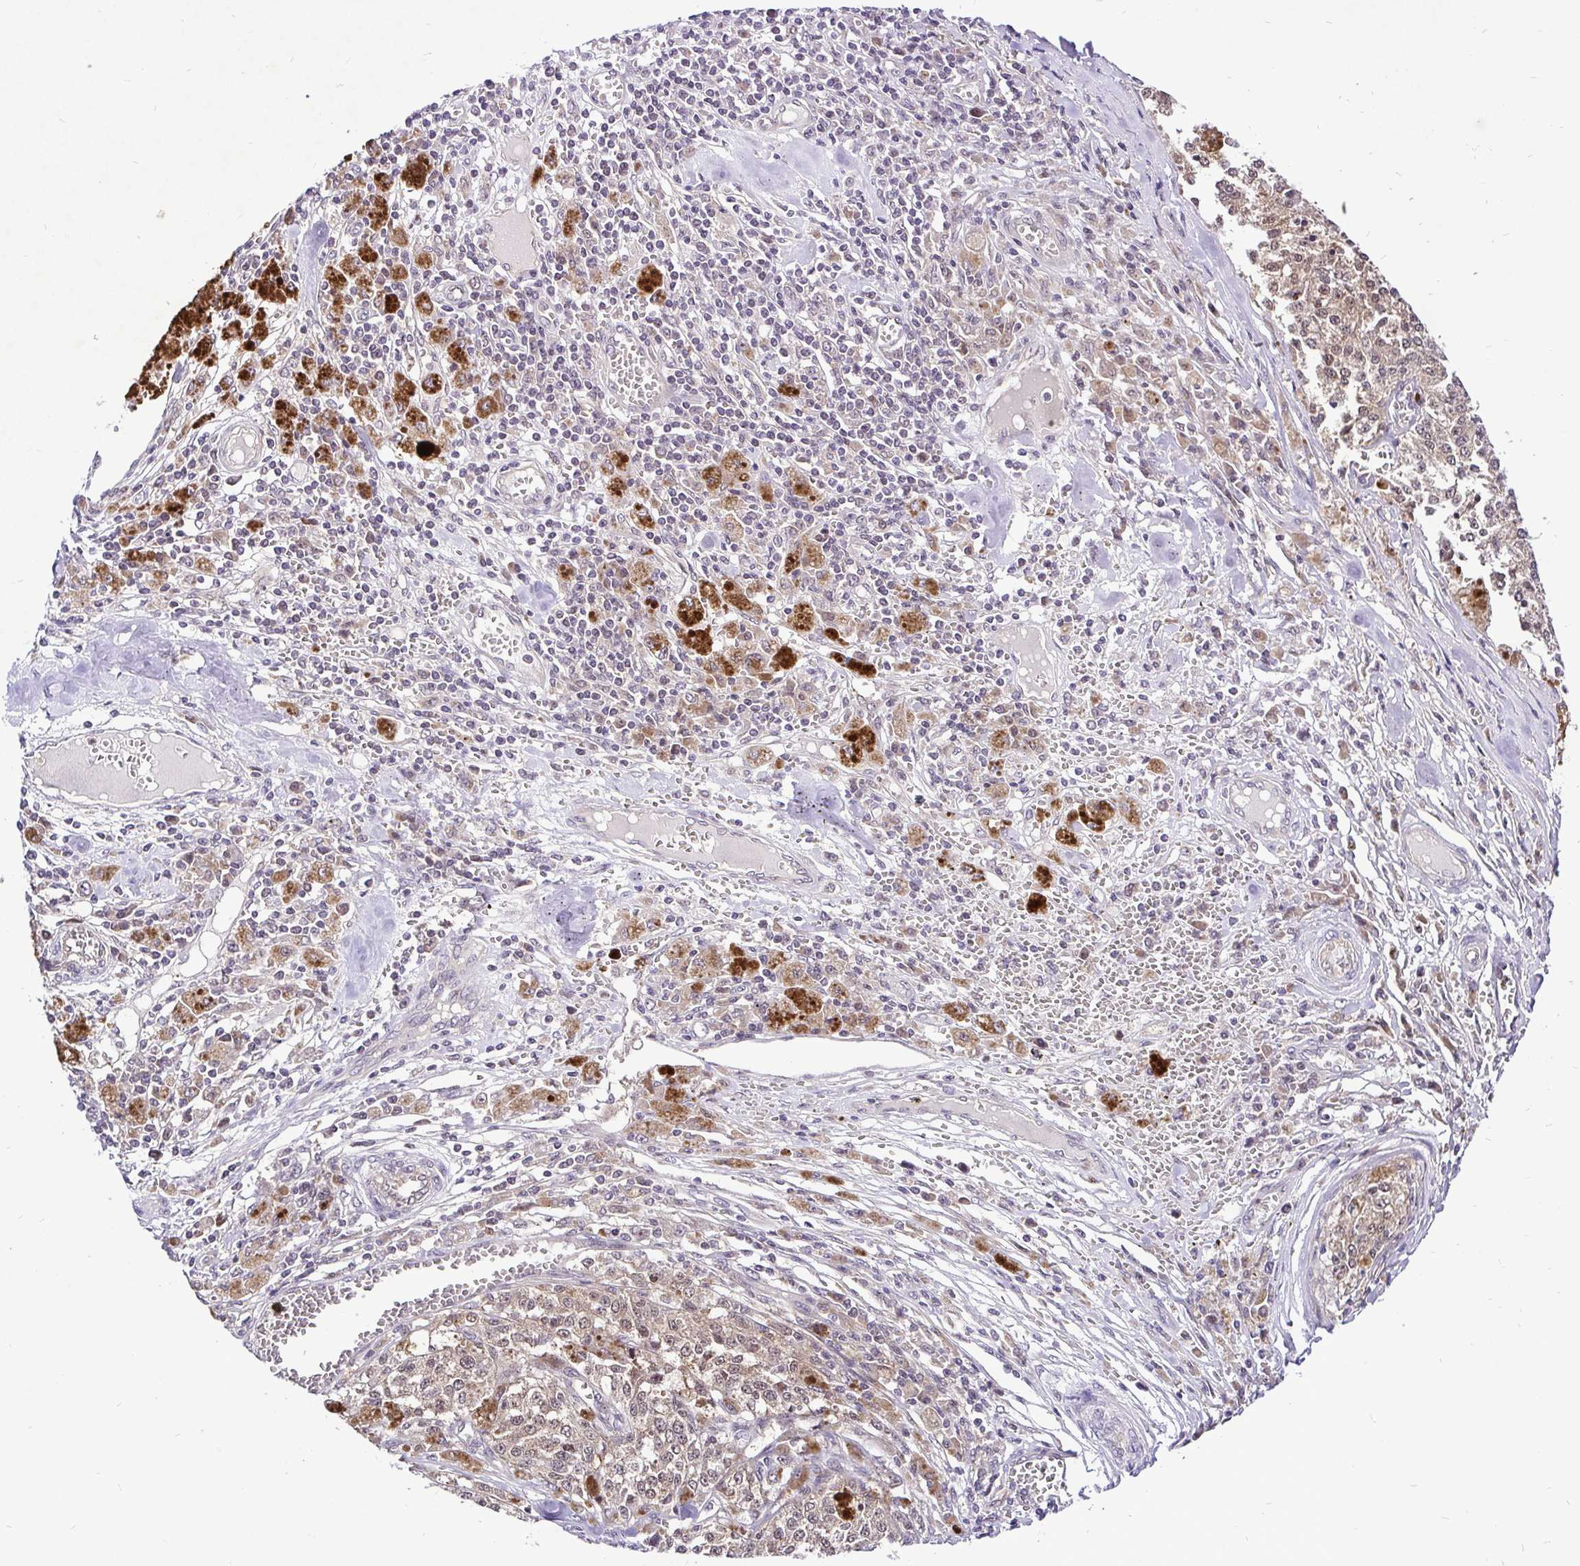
{"staining": {"intensity": "weak", "quantity": "25%-75%", "location": "cytoplasmic/membranous"}, "tissue": "melanoma", "cell_type": "Tumor cells", "image_type": "cancer", "snomed": [{"axis": "morphology", "description": "Malignant melanoma, Metastatic site"}, {"axis": "topography", "description": "Lymph node"}], "caption": "IHC (DAB) staining of malignant melanoma (metastatic site) shows weak cytoplasmic/membranous protein staining in approximately 25%-75% of tumor cells.", "gene": "UBE2M", "patient": {"sex": "female", "age": 64}}